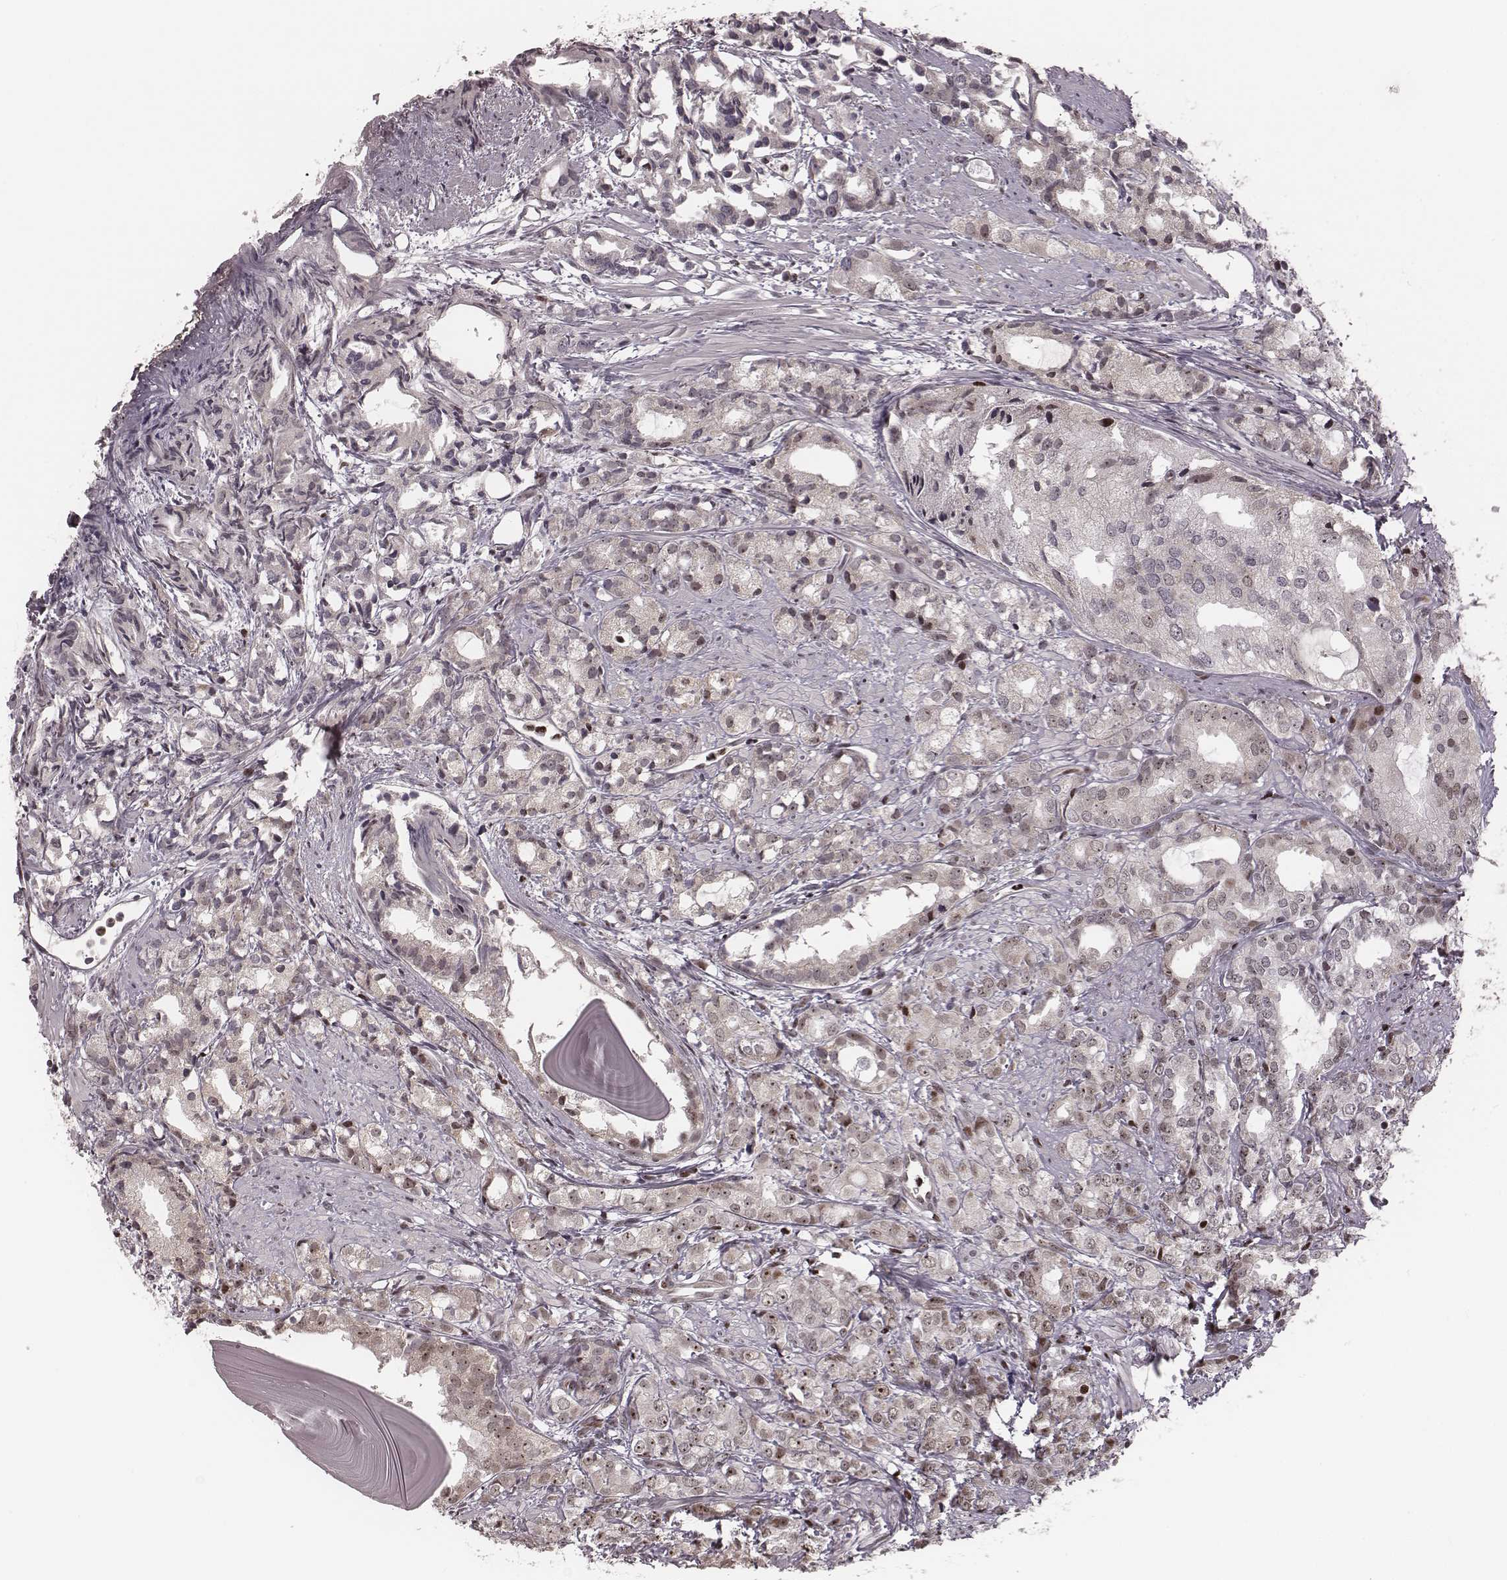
{"staining": {"intensity": "moderate", "quantity": "25%-75%", "location": "cytoplasmic/membranous,nuclear"}, "tissue": "prostate cancer", "cell_type": "Tumor cells", "image_type": "cancer", "snomed": [{"axis": "morphology", "description": "Adenocarcinoma, High grade"}, {"axis": "topography", "description": "Prostate"}], "caption": "Brown immunohistochemical staining in prostate adenocarcinoma (high-grade) shows moderate cytoplasmic/membranous and nuclear staining in approximately 25%-75% of tumor cells.", "gene": "VRK3", "patient": {"sex": "male", "age": 79}}